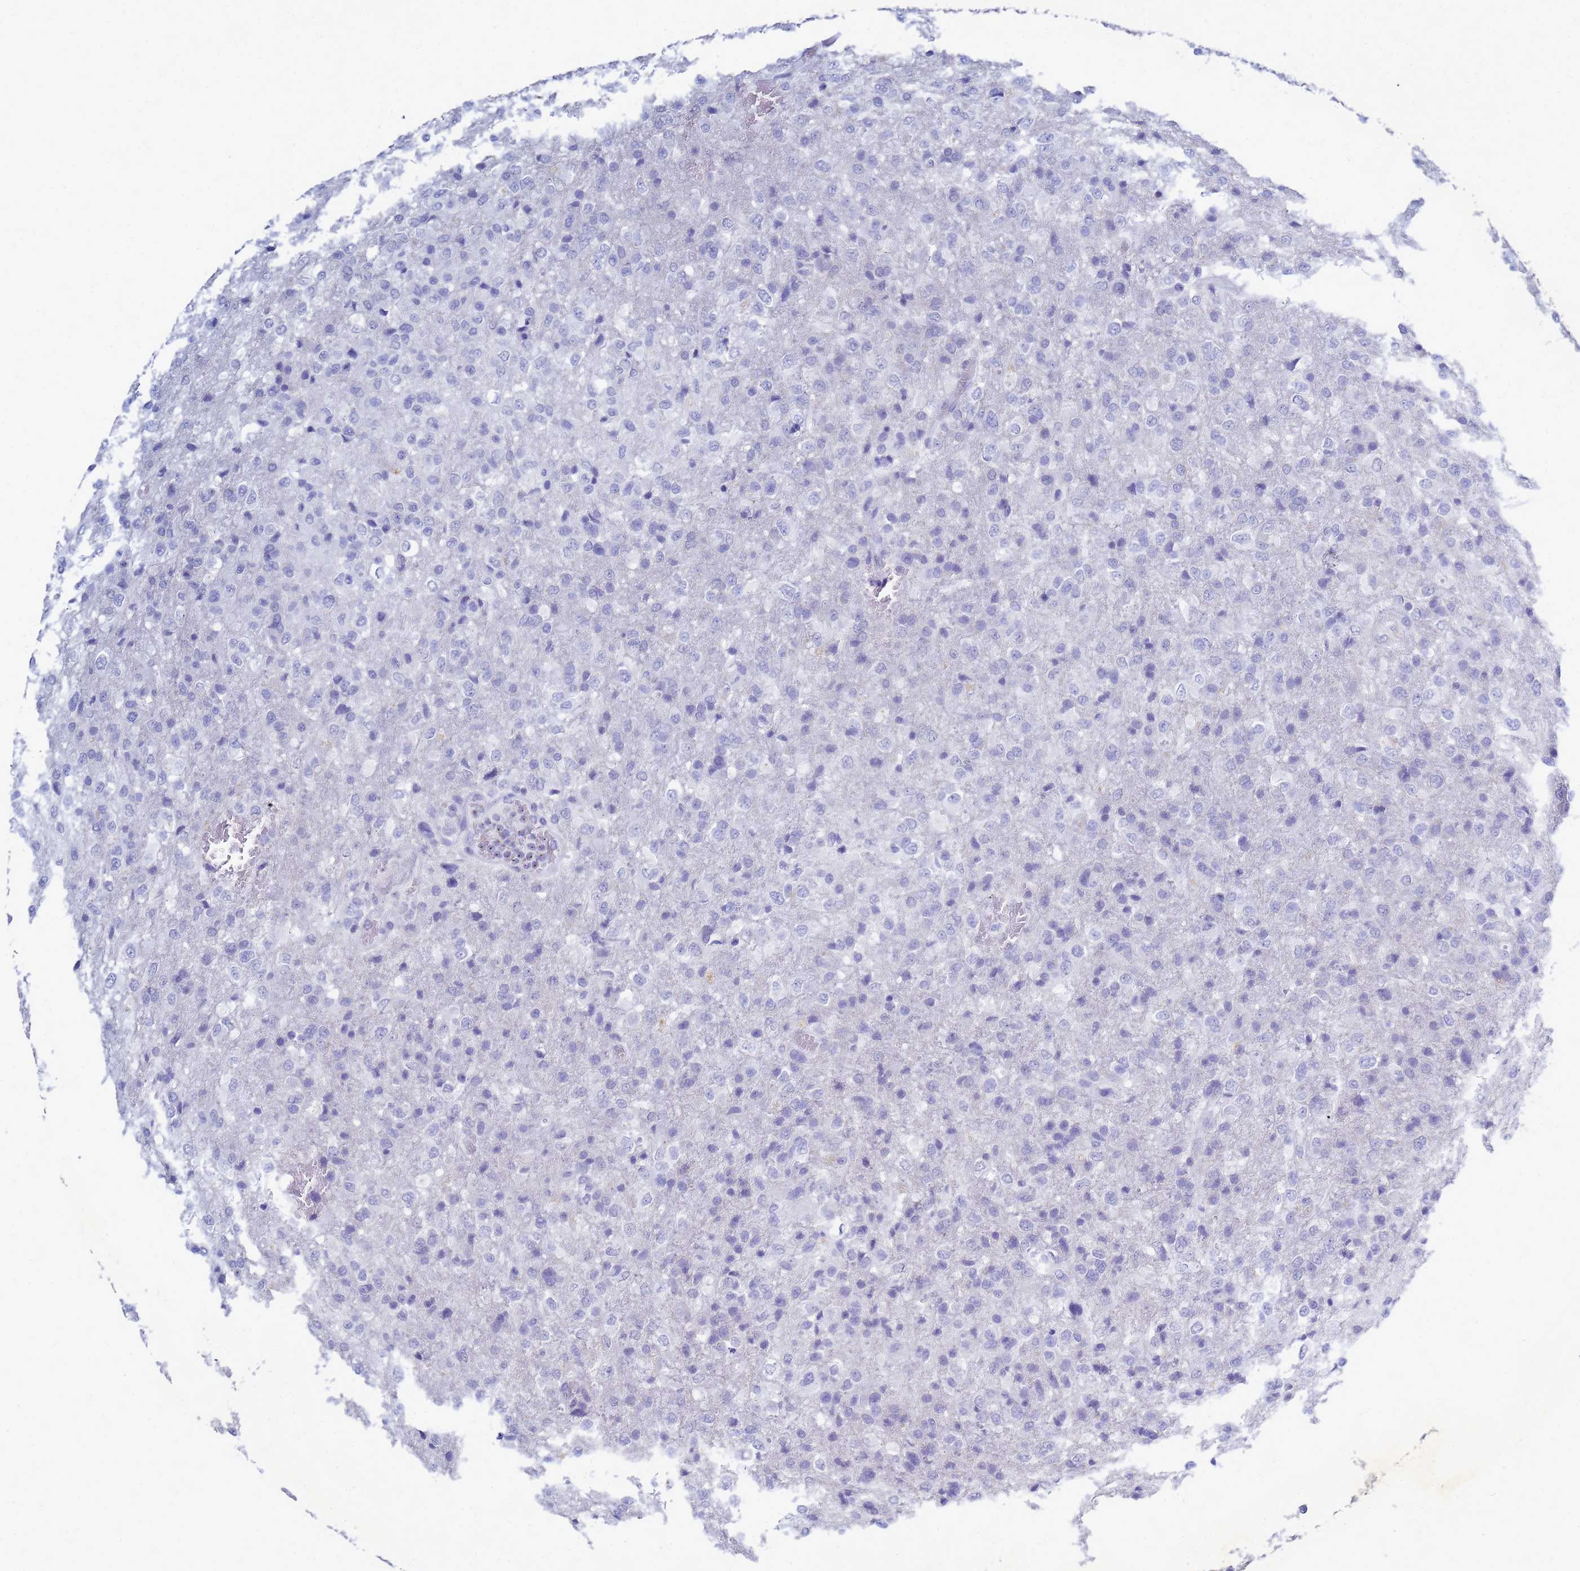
{"staining": {"intensity": "negative", "quantity": "none", "location": "none"}, "tissue": "glioma", "cell_type": "Tumor cells", "image_type": "cancer", "snomed": [{"axis": "morphology", "description": "Glioma, malignant, High grade"}, {"axis": "topography", "description": "Brain"}], "caption": "Immunohistochemical staining of glioma demonstrates no significant expression in tumor cells.", "gene": "B3GNT8", "patient": {"sex": "female", "age": 74}}